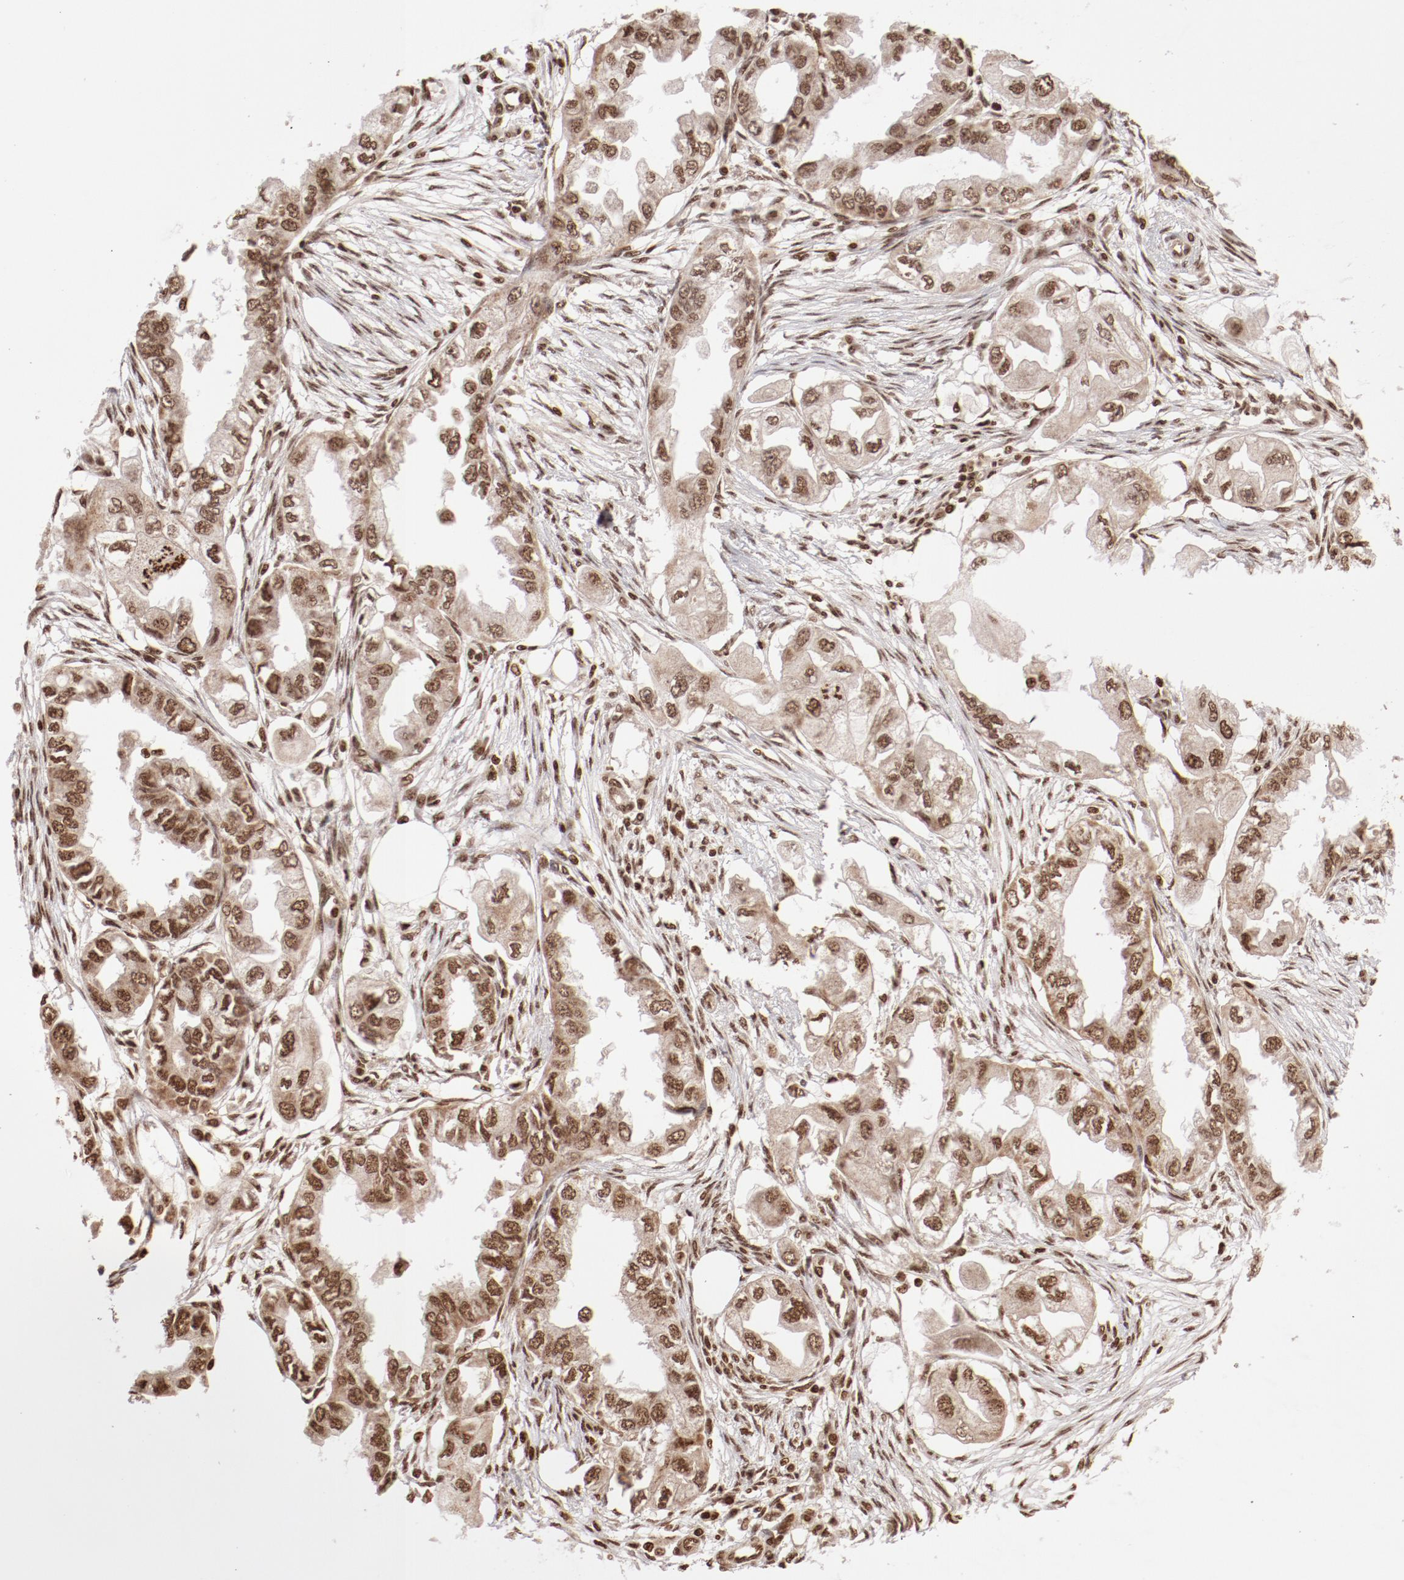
{"staining": {"intensity": "weak", "quantity": ">75%", "location": "nuclear"}, "tissue": "endometrial cancer", "cell_type": "Tumor cells", "image_type": "cancer", "snomed": [{"axis": "morphology", "description": "Adenocarcinoma, NOS"}, {"axis": "topography", "description": "Endometrium"}], "caption": "There is low levels of weak nuclear staining in tumor cells of endometrial cancer (adenocarcinoma), as demonstrated by immunohistochemical staining (brown color).", "gene": "ABL2", "patient": {"sex": "female", "age": 67}}